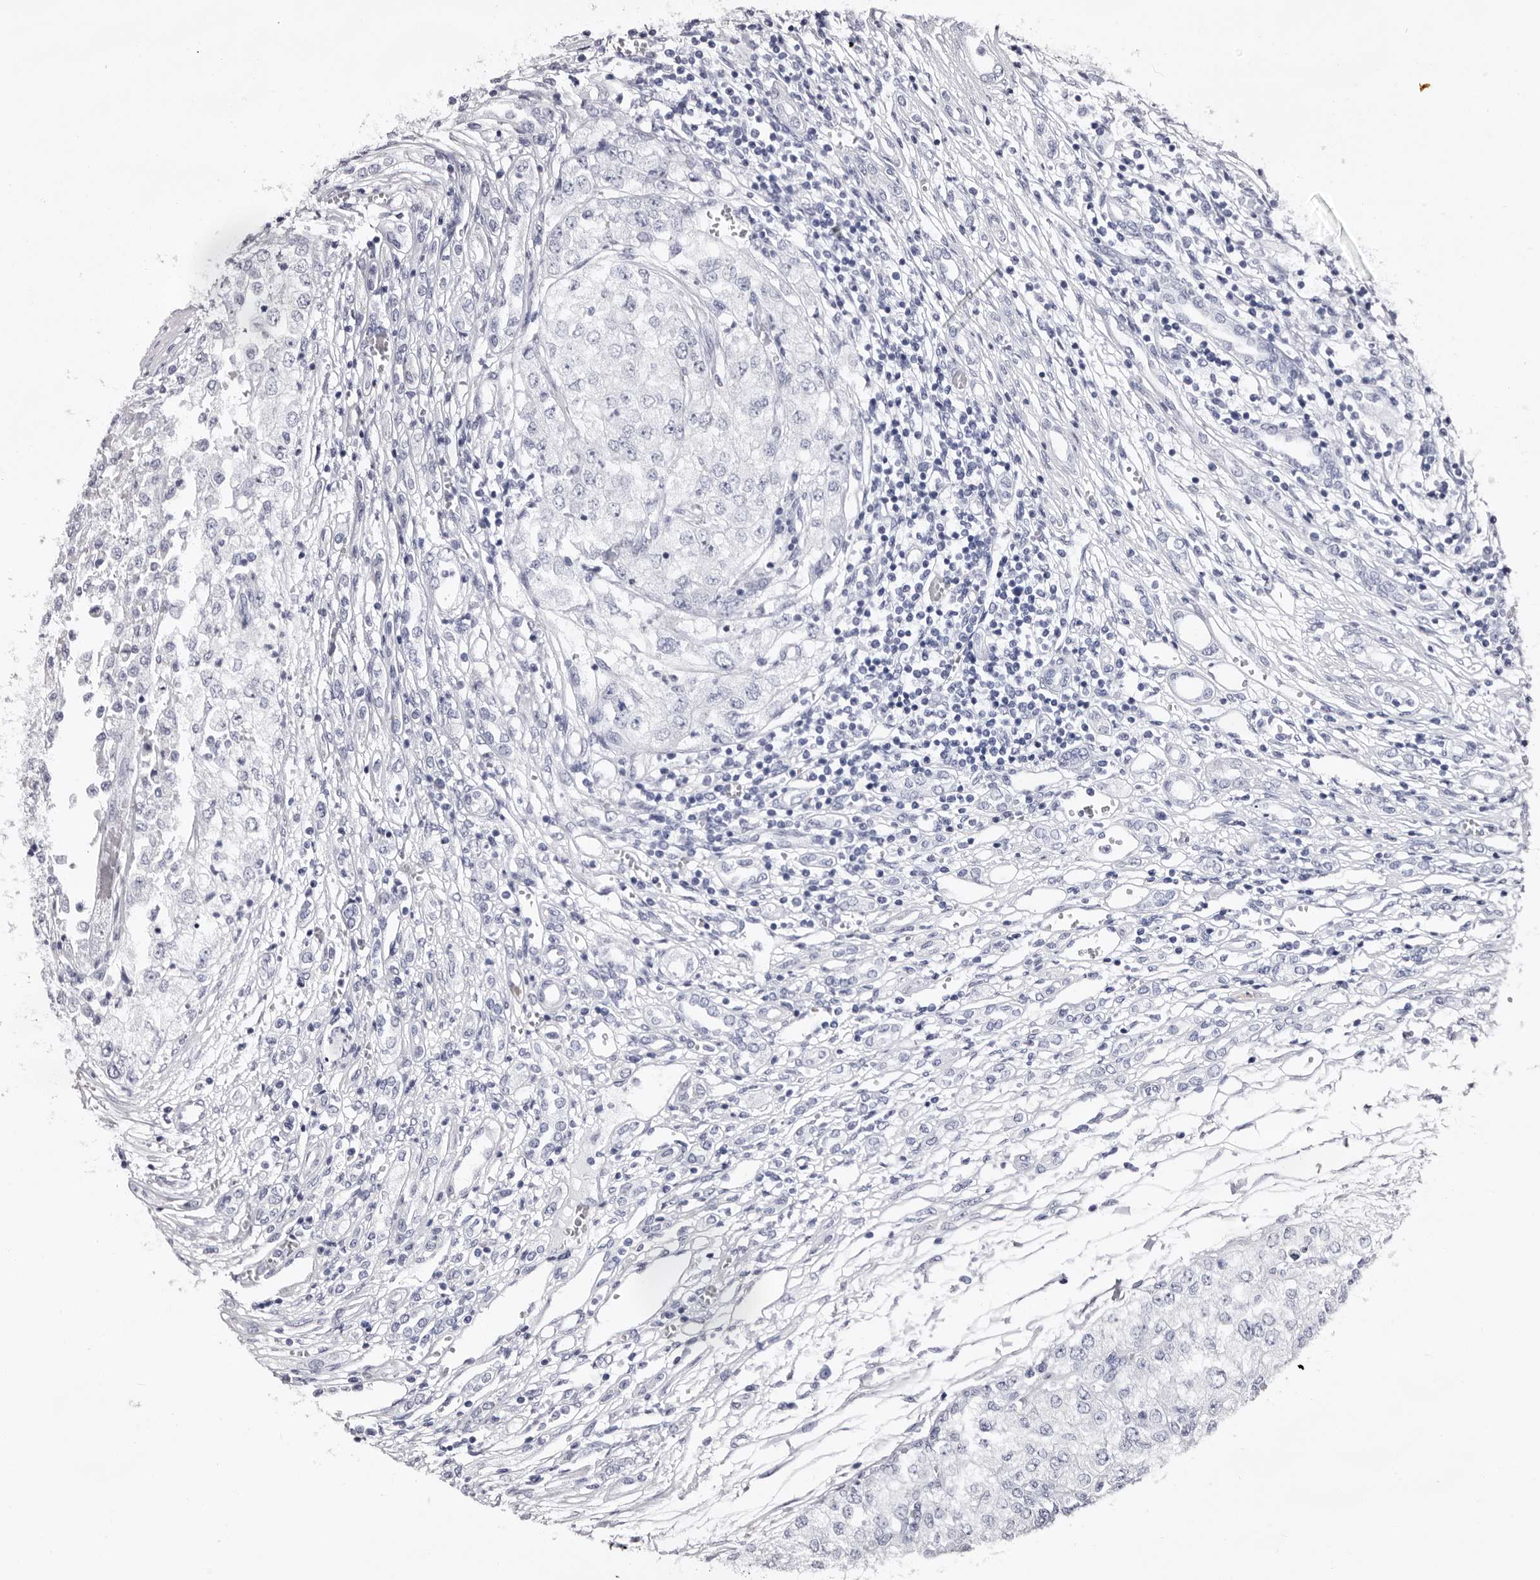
{"staining": {"intensity": "negative", "quantity": "none", "location": "none"}, "tissue": "renal cancer", "cell_type": "Tumor cells", "image_type": "cancer", "snomed": [{"axis": "morphology", "description": "Adenocarcinoma, NOS"}, {"axis": "topography", "description": "Kidney"}], "caption": "High power microscopy micrograph of an immunohistochemistry micrograph of adenocarcinoma (renal), revealing no significant expression in tumor cells.", "gene": "LANCL2", "patient": {"sex": "female", "age": 54}}